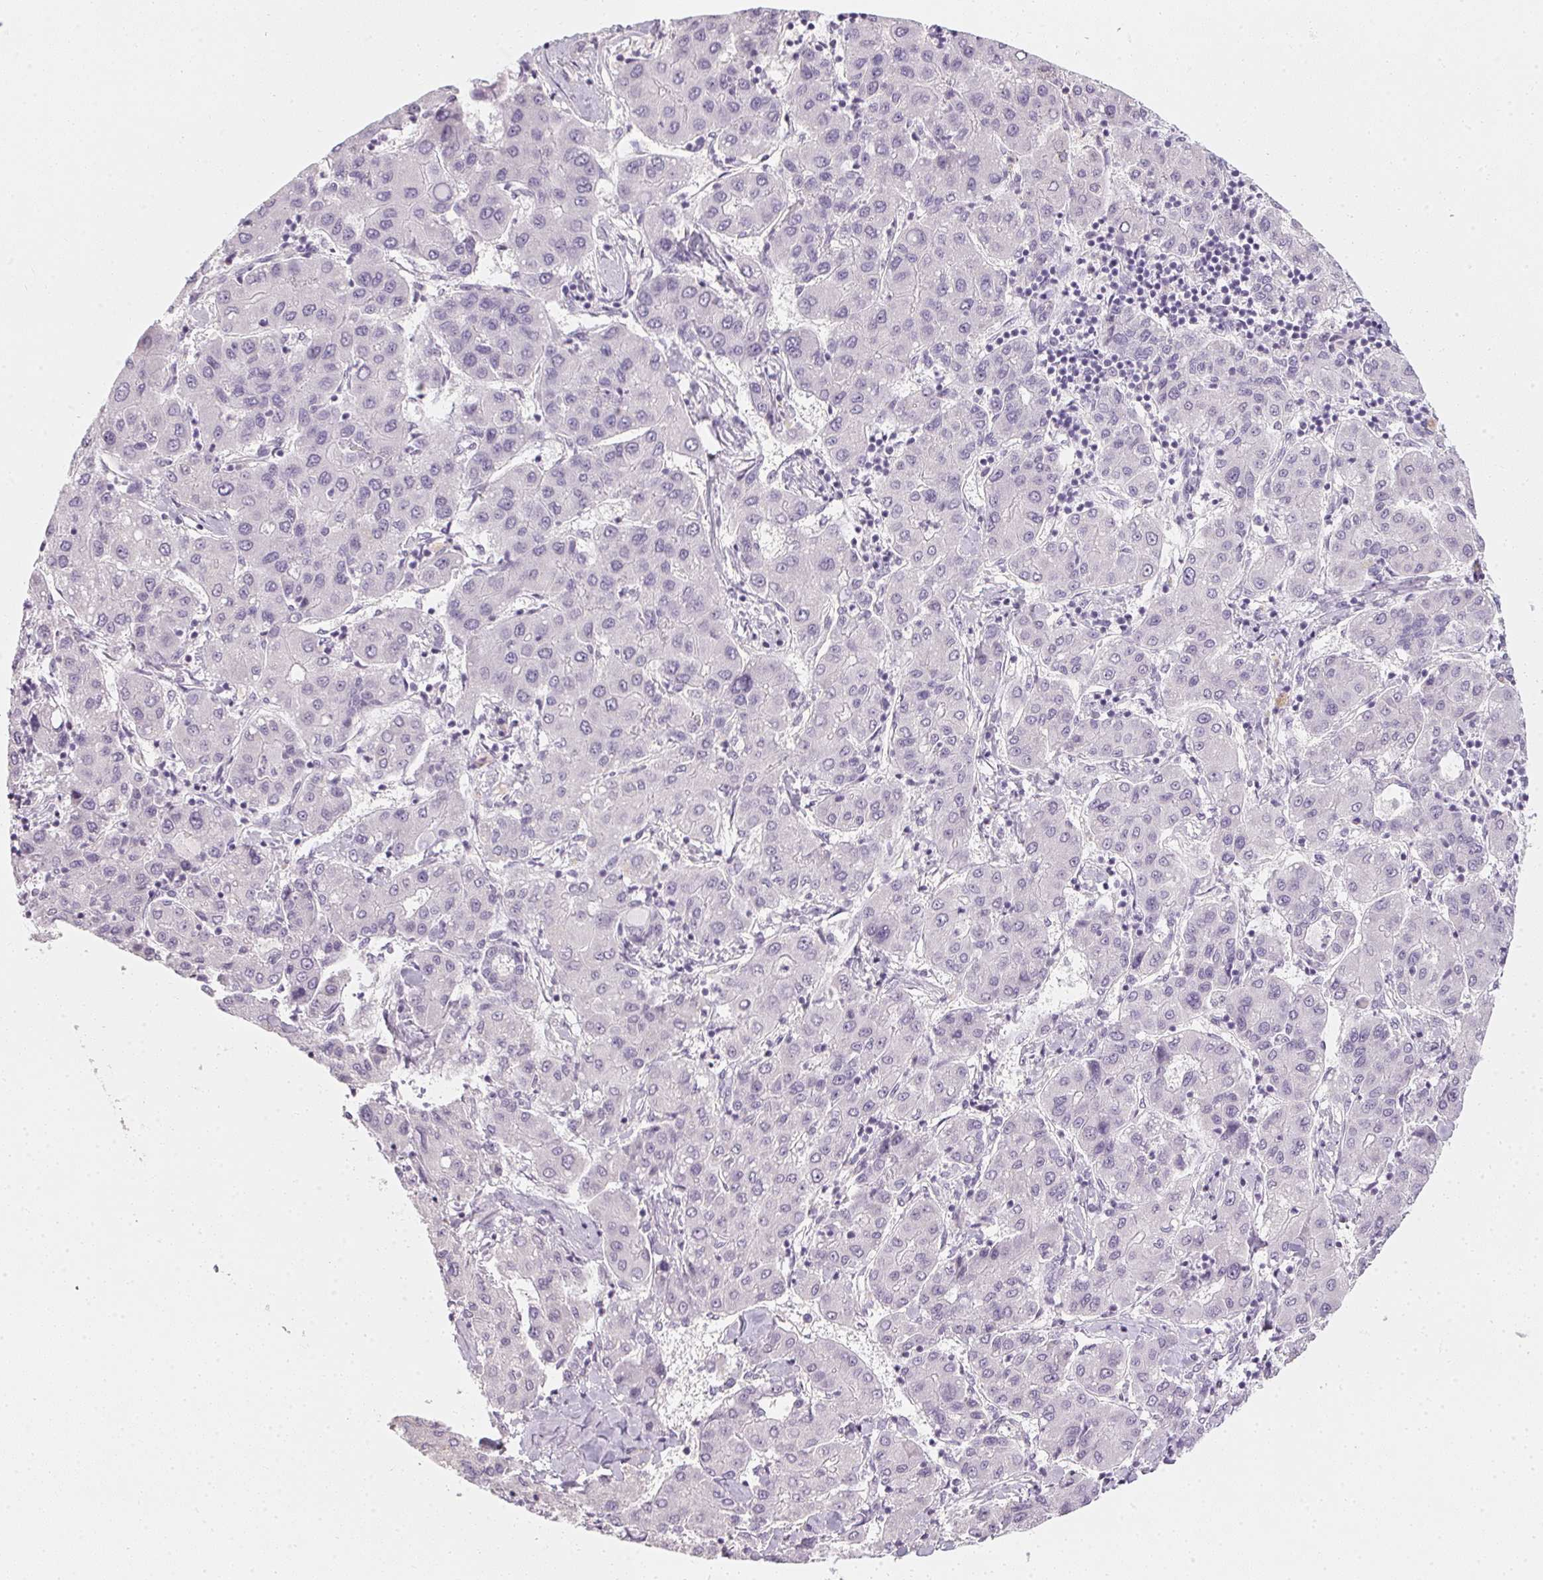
{"staining": {"intensity": "negative", "quantity": "none", "location": "none"}, "tissue": "liver cancer", "cell_type": "Tumor cells", "image_type": "cancer", "snomed": [{"axis": "morphology", "description": "Carcinoma, Hepatocellular, NOS"}, {"axis": "topography", "description": "Liver"}], "caption": "An image of liver hepatocellular carcinoma stained for a protein shows no brown staining in tumor cells.", "gene": "TMEM72", "patient": {"sex": "male", "age": 65}}